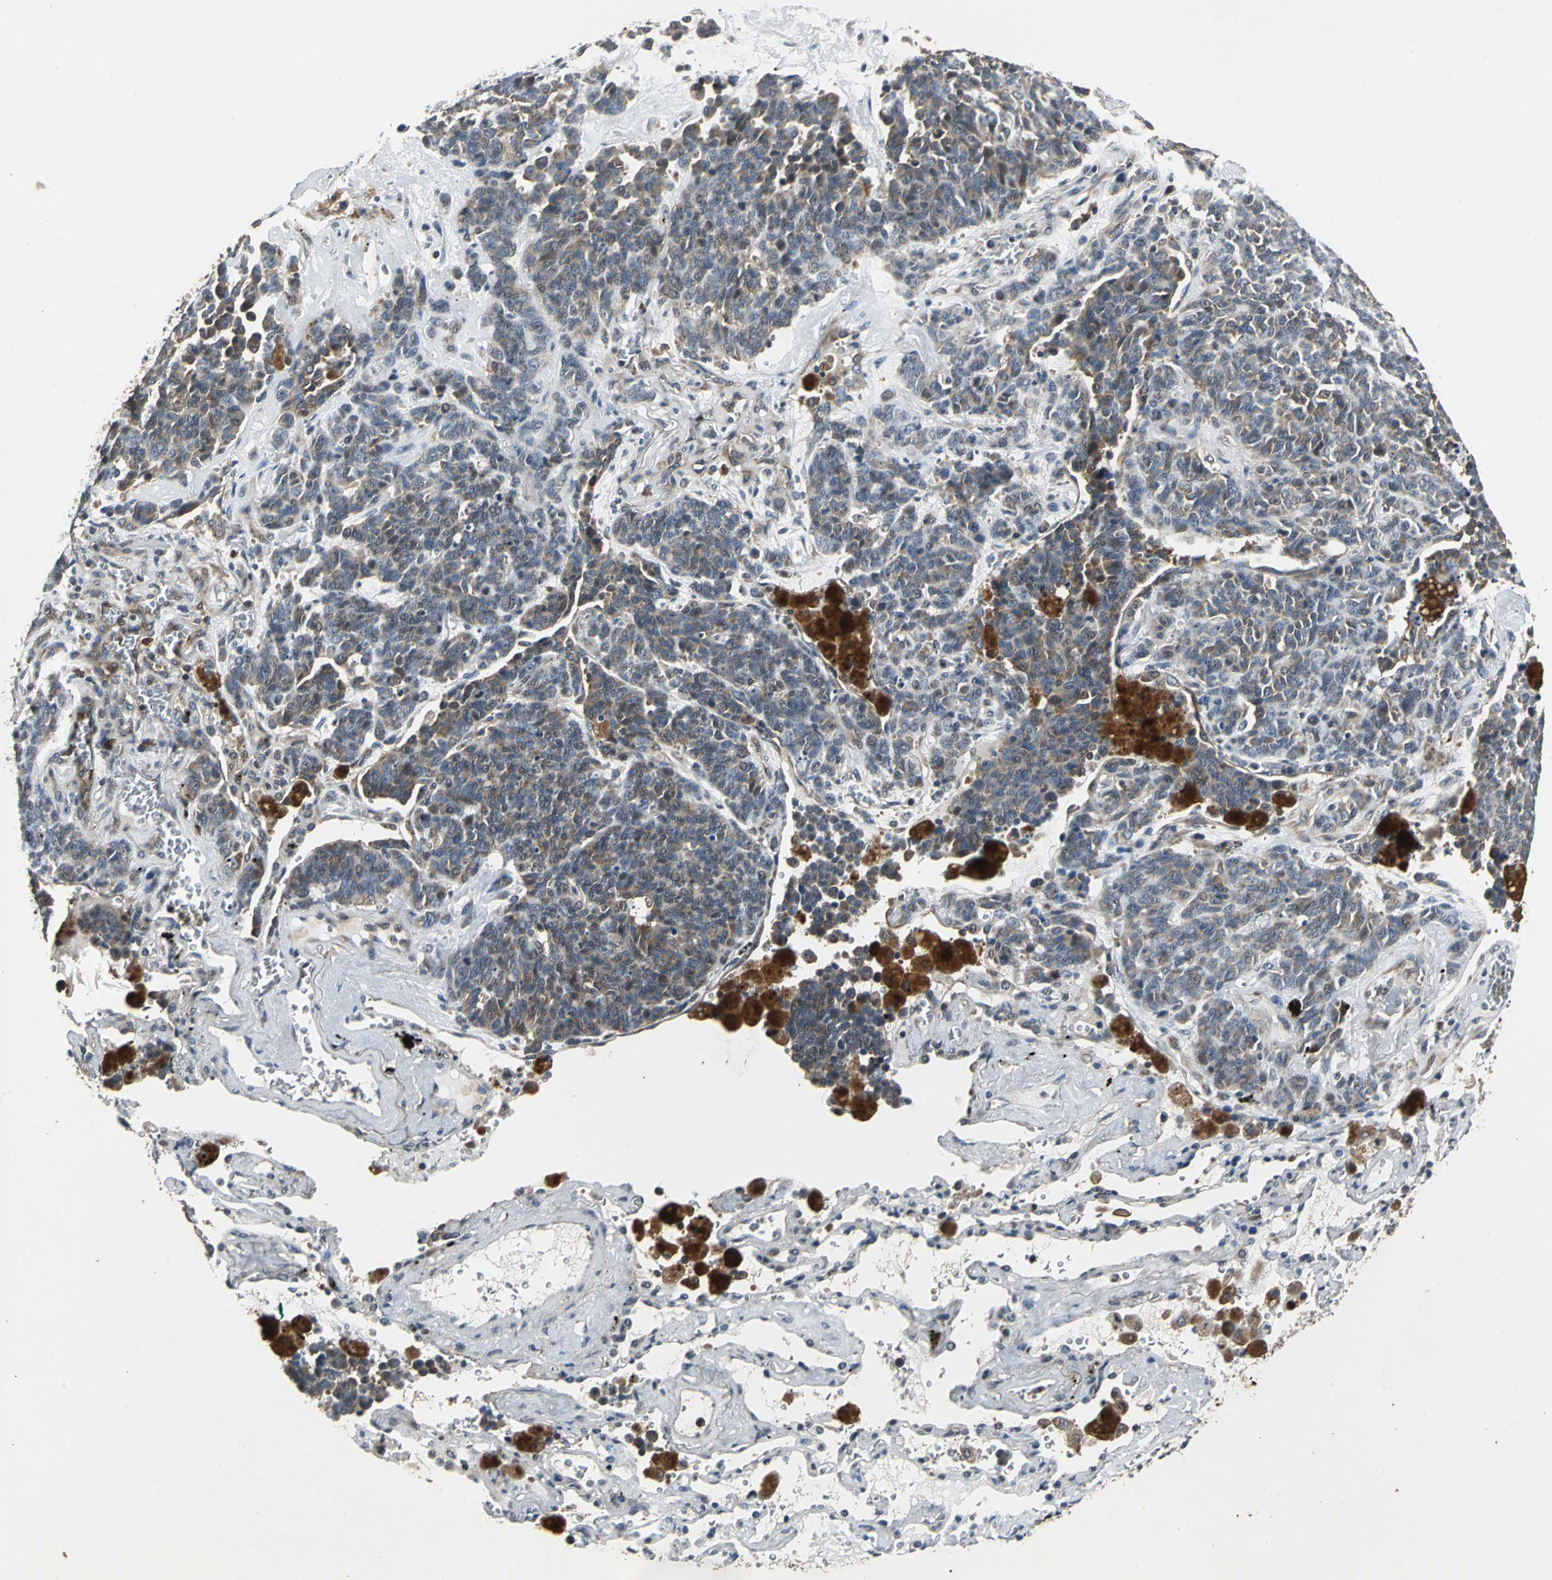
{"staining": {"intensity": "moderate", "quantity": "25%-75%", "location": "cytoplasmic/membranous"}, "tissue": "lung cancer", "cell_type": "Tumor cells", "image_type": "cancer", "snomed": [{"axis": "morphology", "description": "Neoplasm, malignant, NOS"}, {"axis": "topography", "description": "Lung"}], "caption": "This is a histology image of immunohistochemistry (IHC) staining of lung malignant neoplasm, which shows moderate staining in the cytoplasmic/membranous of tumor cells.", "gene": "EIF2B2", "patient": {"sex": "female", "age": 58}}